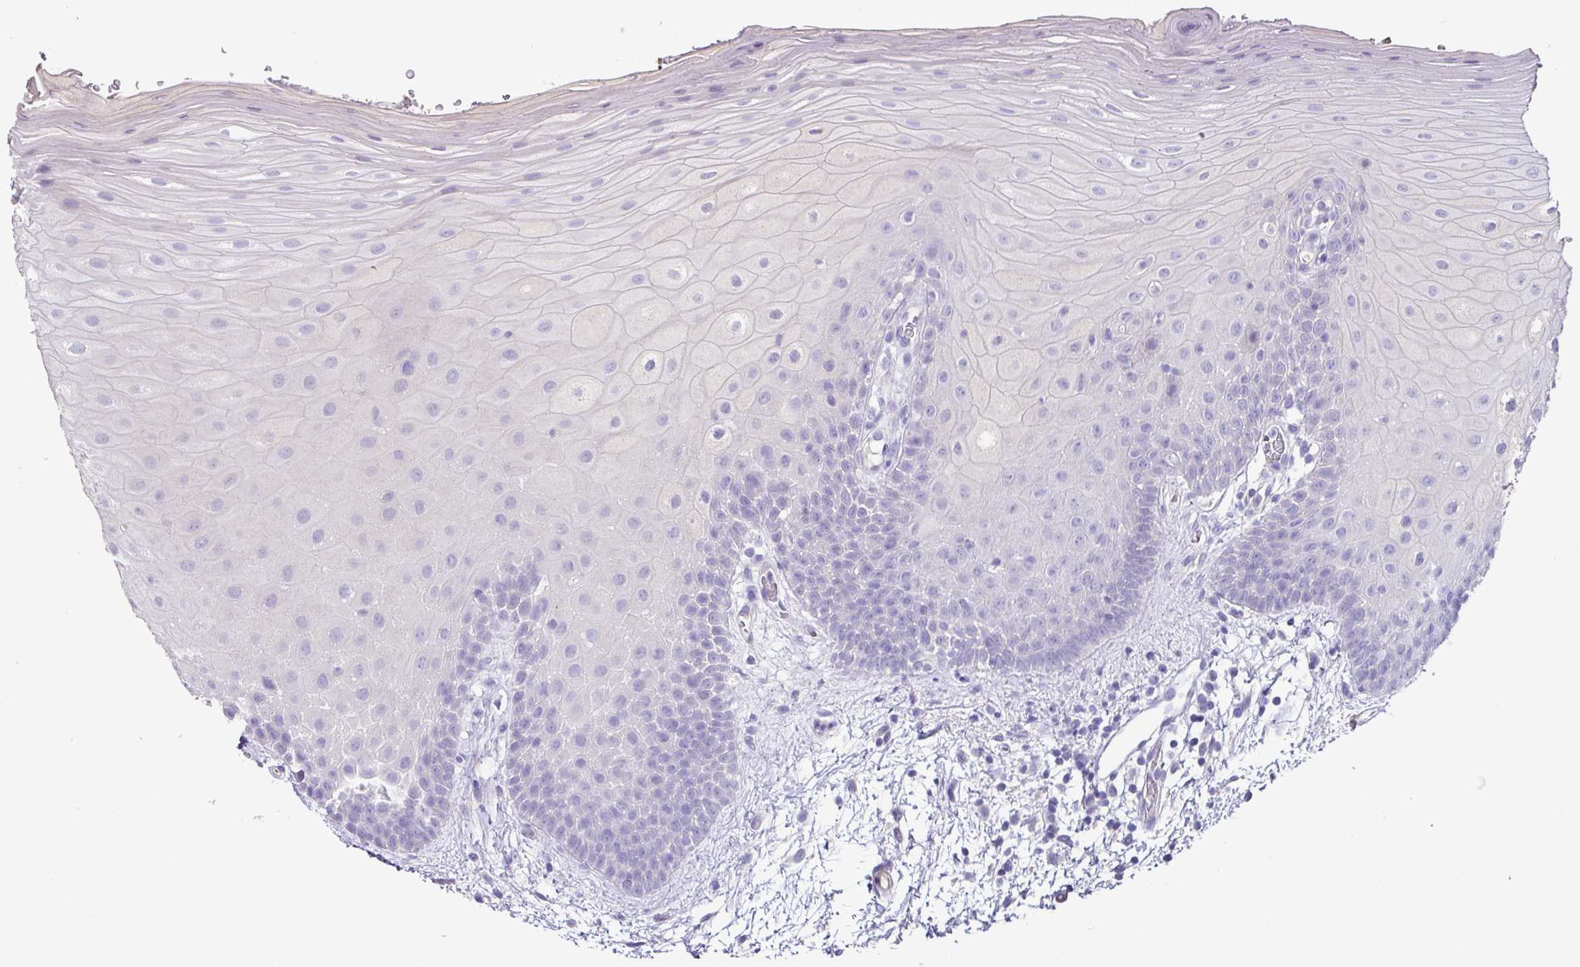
{"staining": {"intensity": "negative", "quantity": "none", "location": "none"}, "tissue": "oral mucosa", "cell_type": "Squamous epithelial cells", "image_type": "normal", "snomed": [{"axis": "morphology", "description": "Normal tissue, NOS"}, {"axis": "morphology", "description": "Squamous cell carcinoma, NOS"}, {"axis": "topography", "description": "Oral tissue"}, {"axis": "topography", "description": "Tounge, NOS"}, {"axis": "topography", "description": "Head-Neck"}], "caption": "IHC histopathology image of unremarkable oral mucosa: human oral mucosa stained with DAB (3,3'-diaminobenzidine) reveals no significant protein positivity in squamous epithelial cells.", "gene": "ZG16", "patient": {"sex": "male", "age": 76}}